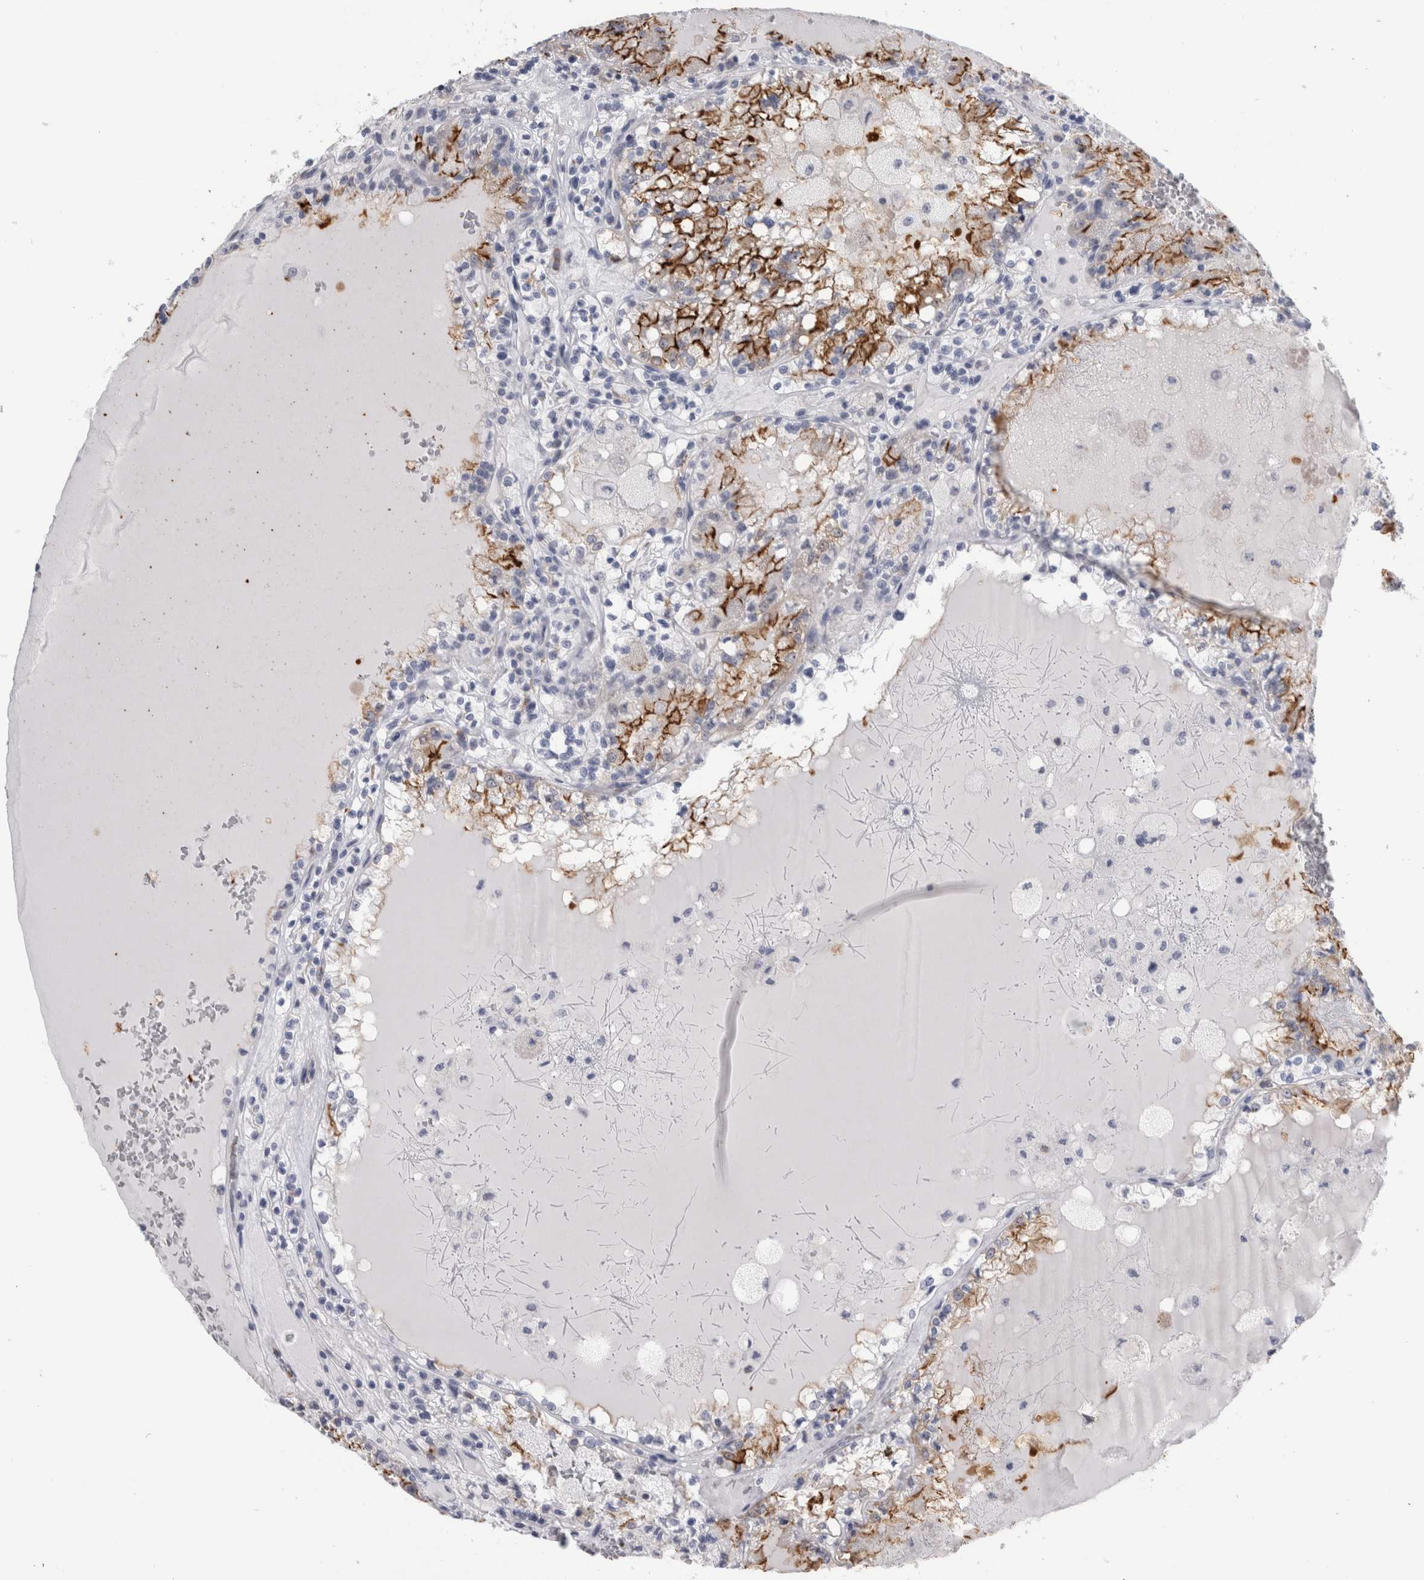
{"staining": {"intensity": "moderate", "quantity": "25%-75%", "location": "cytoplasmic/membranous"}, "tissue": "renal cancer", "cell_type": "Tumor cells", "image_type": "cancer", "snomed": [{"axis": "morphology", "description": "Adenocarcinoma, NOS"}, {"axis": "topography", "description": "Kidney"}], "caption": "Immunohistochemical staining of renal adenocarcinoma reveals medium levels of moderate cytoplasmic/membranous protein staining in about 25%-75% of tumor cells.", "gene": "ANKFY1", "patient": {"sex": "female", "age": 56}}